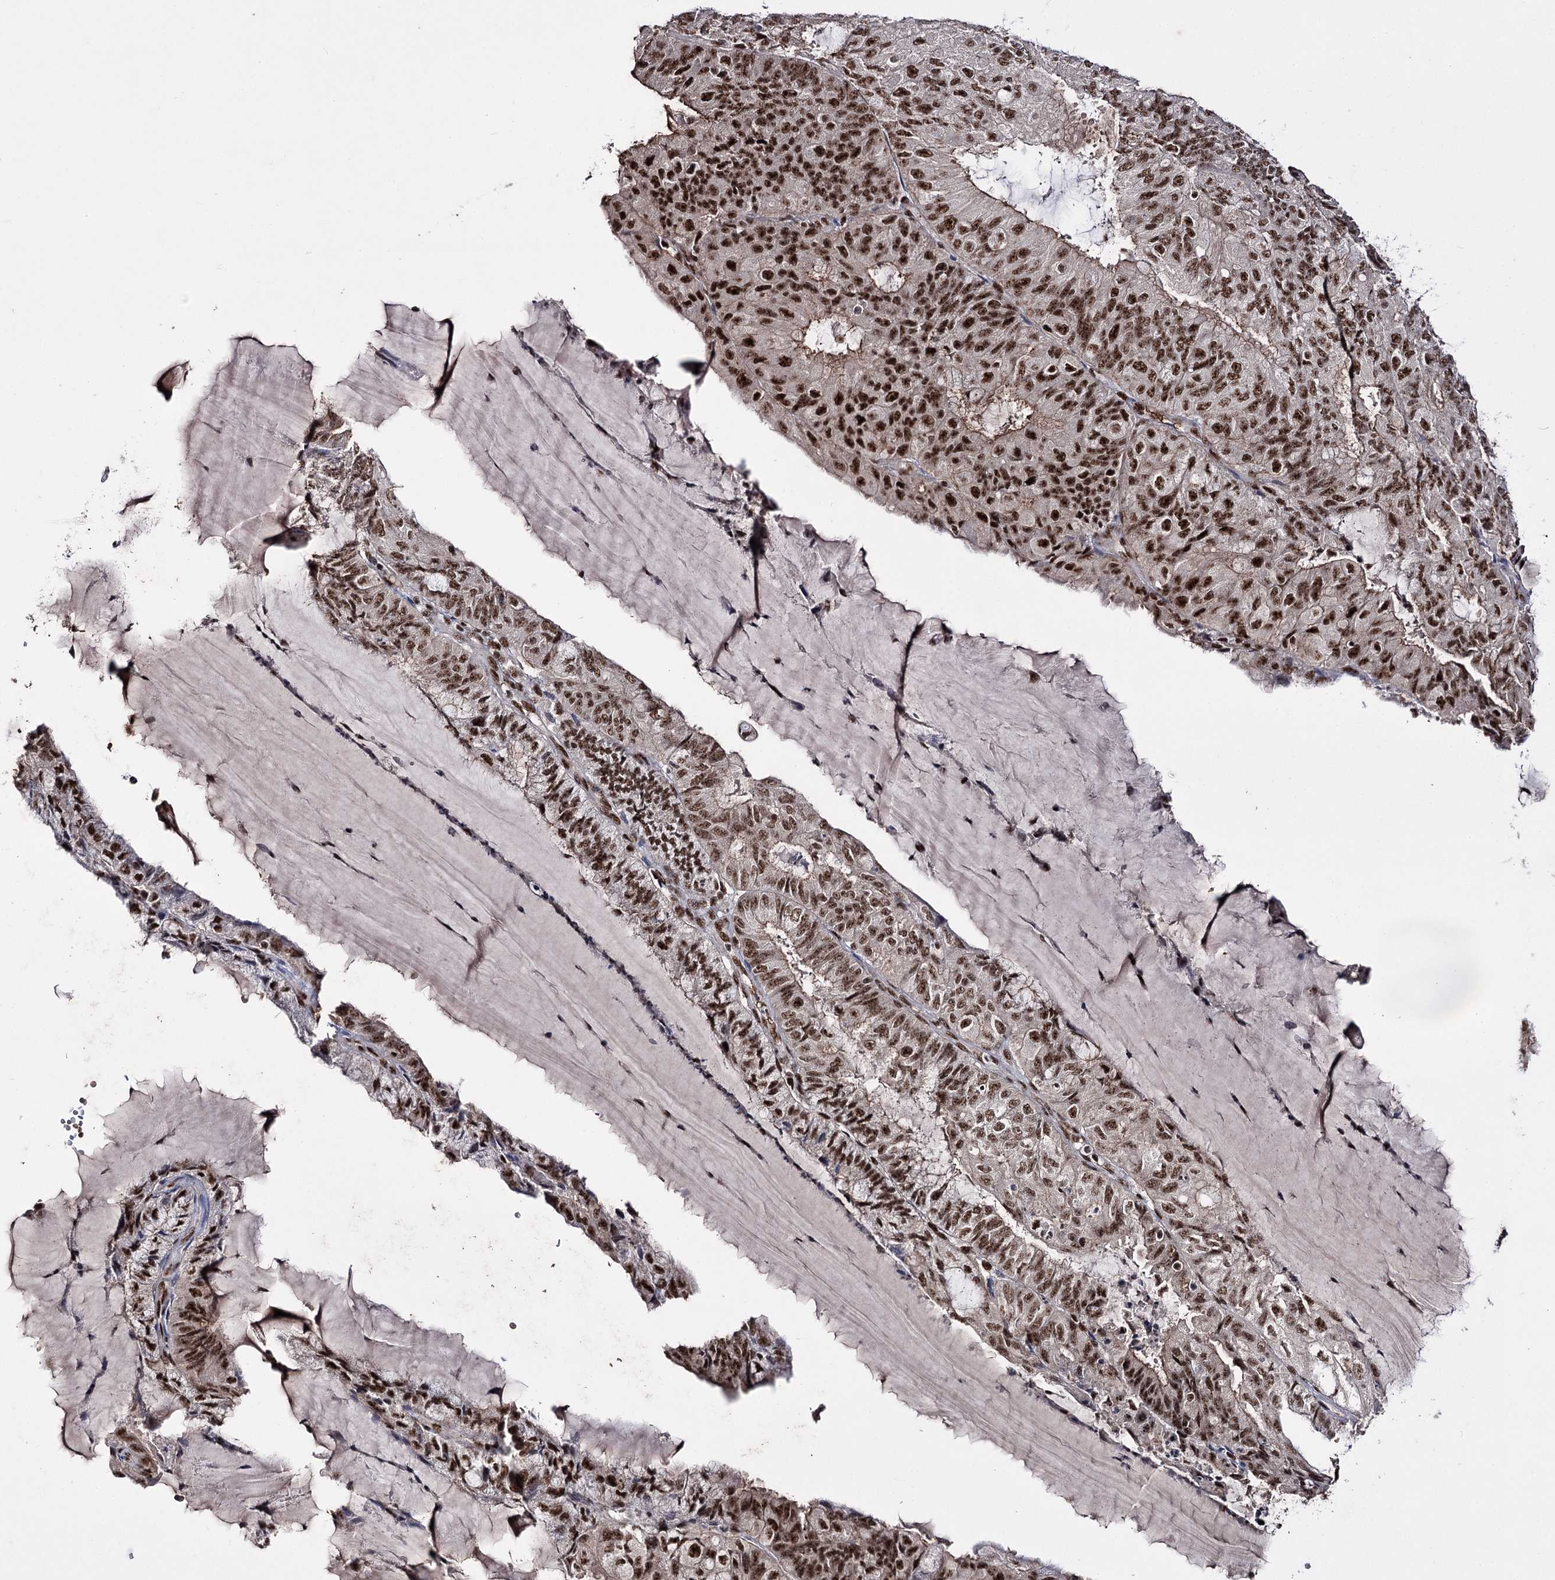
{"staining": {"intensity": "strong", "quantity": ">75%", "location": "nuclear"}, "tissue": "endometrial cancer", "cell_type": "Tumor cells", "image_type": "cancer", "snomed": [{"axis": "morphology", "description": "Adenocarcinoma, NOS"}, {"axis": "topography", "description": "Endometrium"}], "caption": "Immunohistochemical staining of endometrial adenocarcinoma shows strong nuclear protein staining in approximately >75% of tumor cells.", "gene": "PRPF40A", "patient": {"sex": "female", "age": 81}}